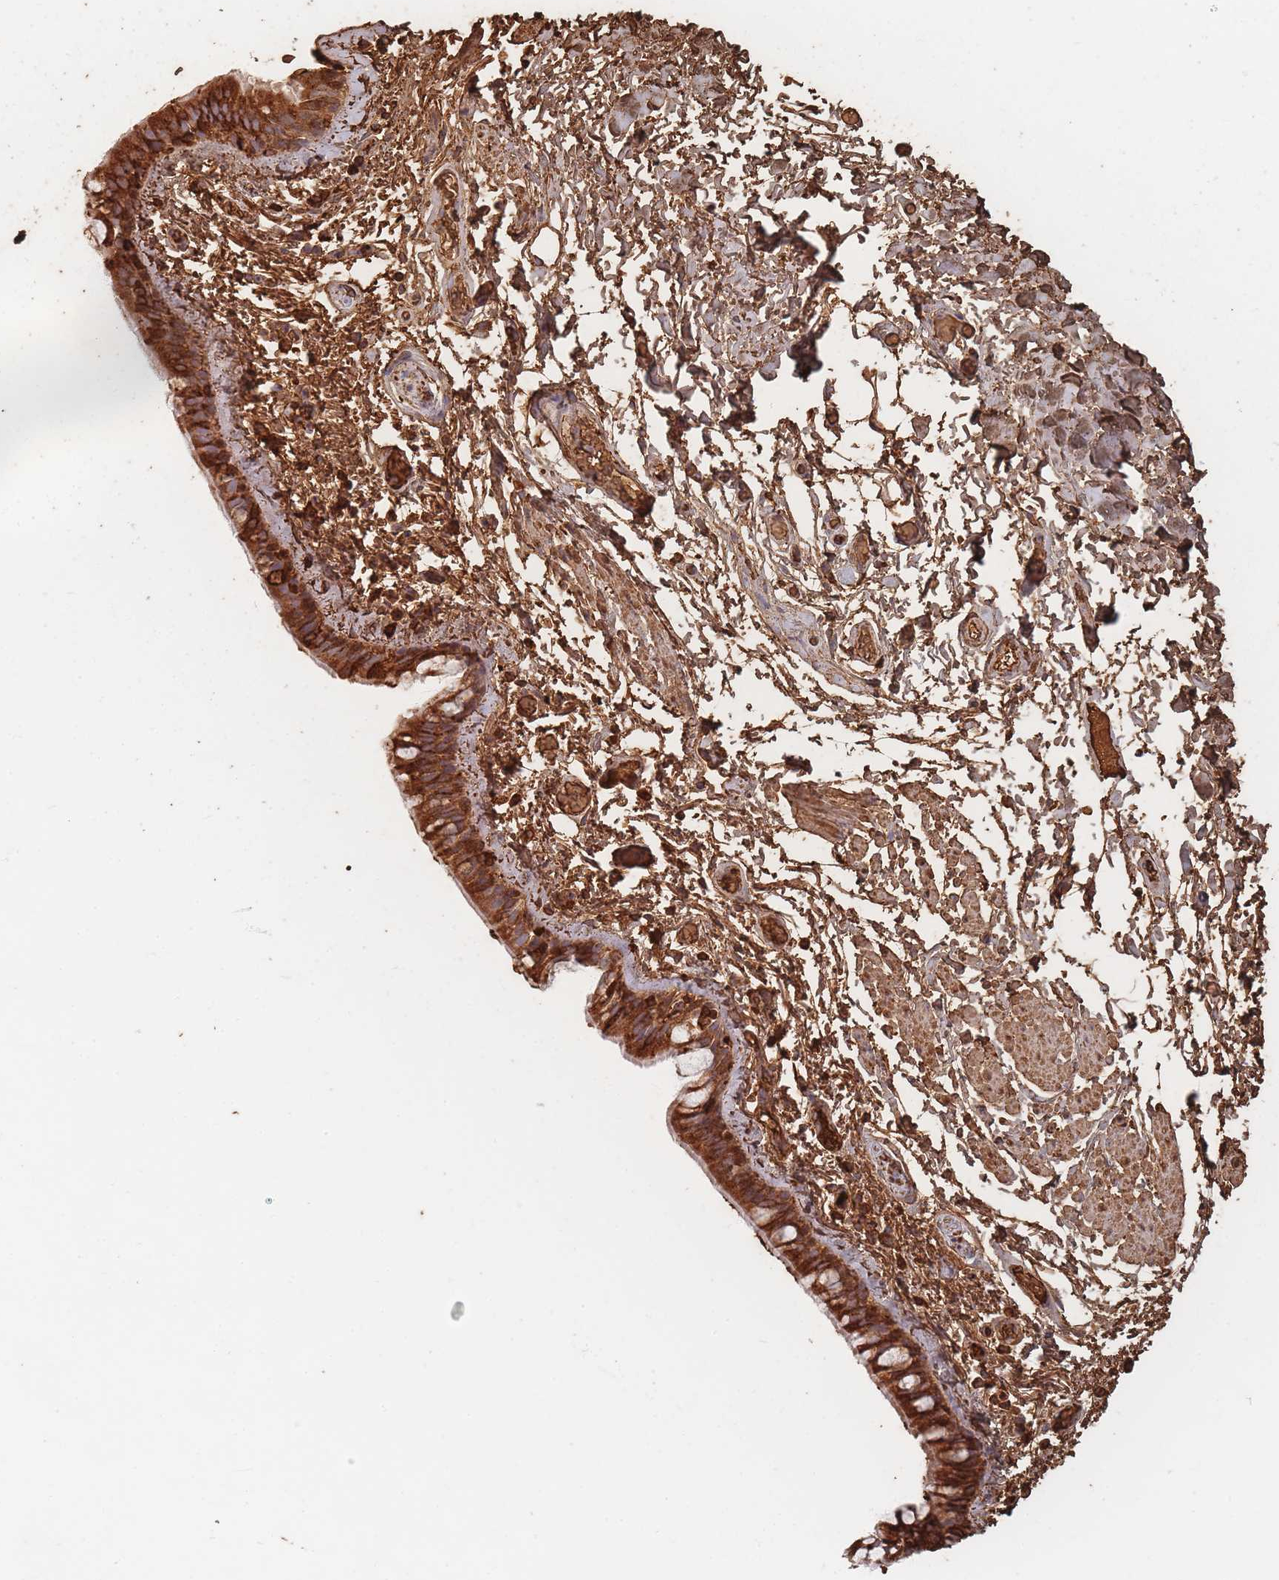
{"staining": {"intensity": "strong", "quantity": ">75%", "location": "cytoplasmic/membranous"}, "tissue": "bronchus", "cell_type": "Respiratory epithelial cells", "image_type": "normal", "snomed": [{"axis": "morphology", "description": "Normal tissue, NOS"}, {"axis": "topography", "description": "Cartilage tissue"}], "caption": "Respiratory epithelial cells show high levels of strong cytoplasmic/membranous positivity in approximately >75% of cells in normal human bronchus.", "gene": "SLC2A6", "patient": {"sex": "male", "age": 63}}